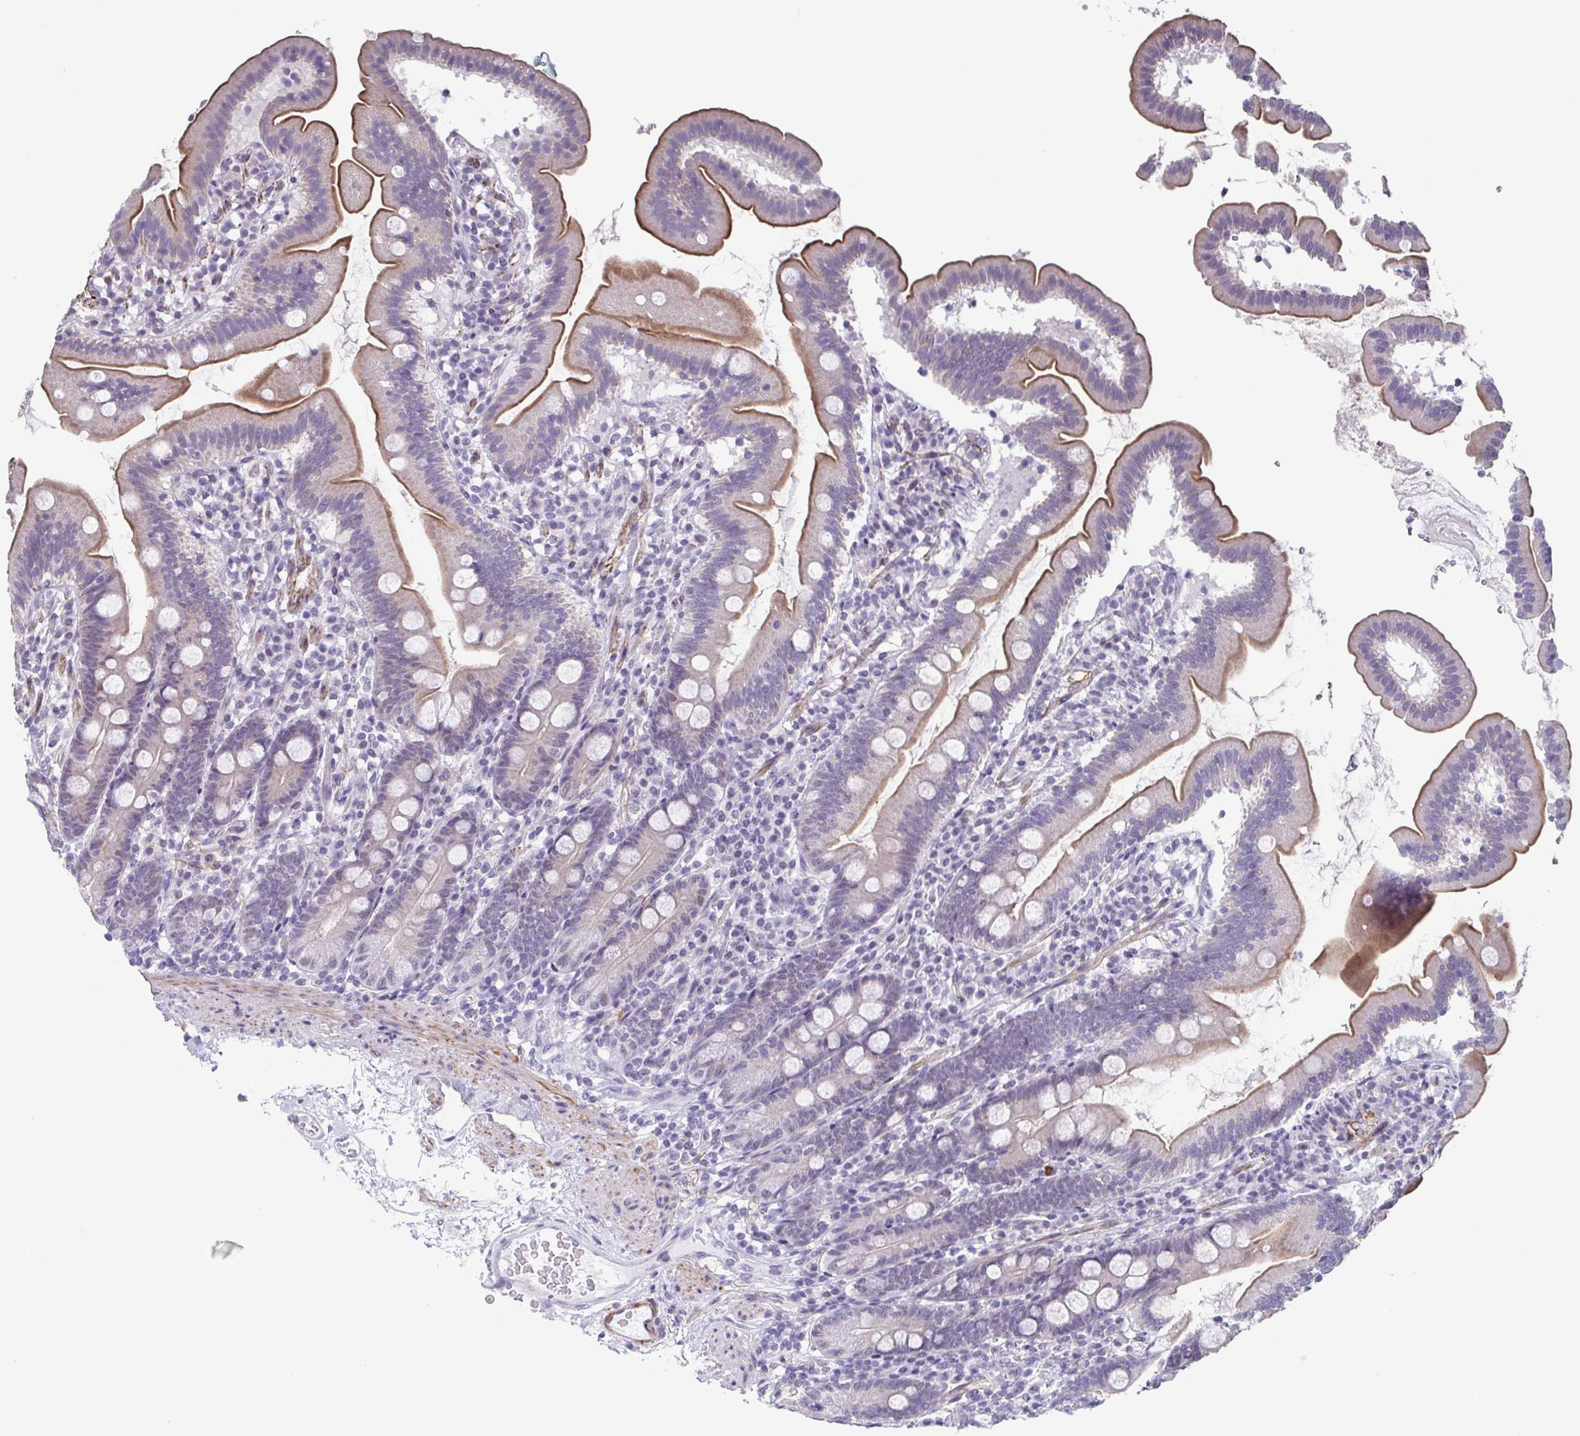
{"staining": {"intensity": "moderate", "quantity": "25%-75%", "location": "cytoplasmic/membranous"}, "tissue": "duodenum", "cell_type": "Glandular cells", "image_type": "normal", "snomed": [{"axis": "morphology", "description": "Normal tissue, NOS"}, {"axis": "topography", "description": "Duodenum"}], "caption": "Immunohistochemical staining of unremarkable human duodenum displays moderate cytoplasmic/membranous protein expression in about 25%-75% of glandular cells.", "gene": "TMEM92", "patient": {"sex": "female", "age": 67}}